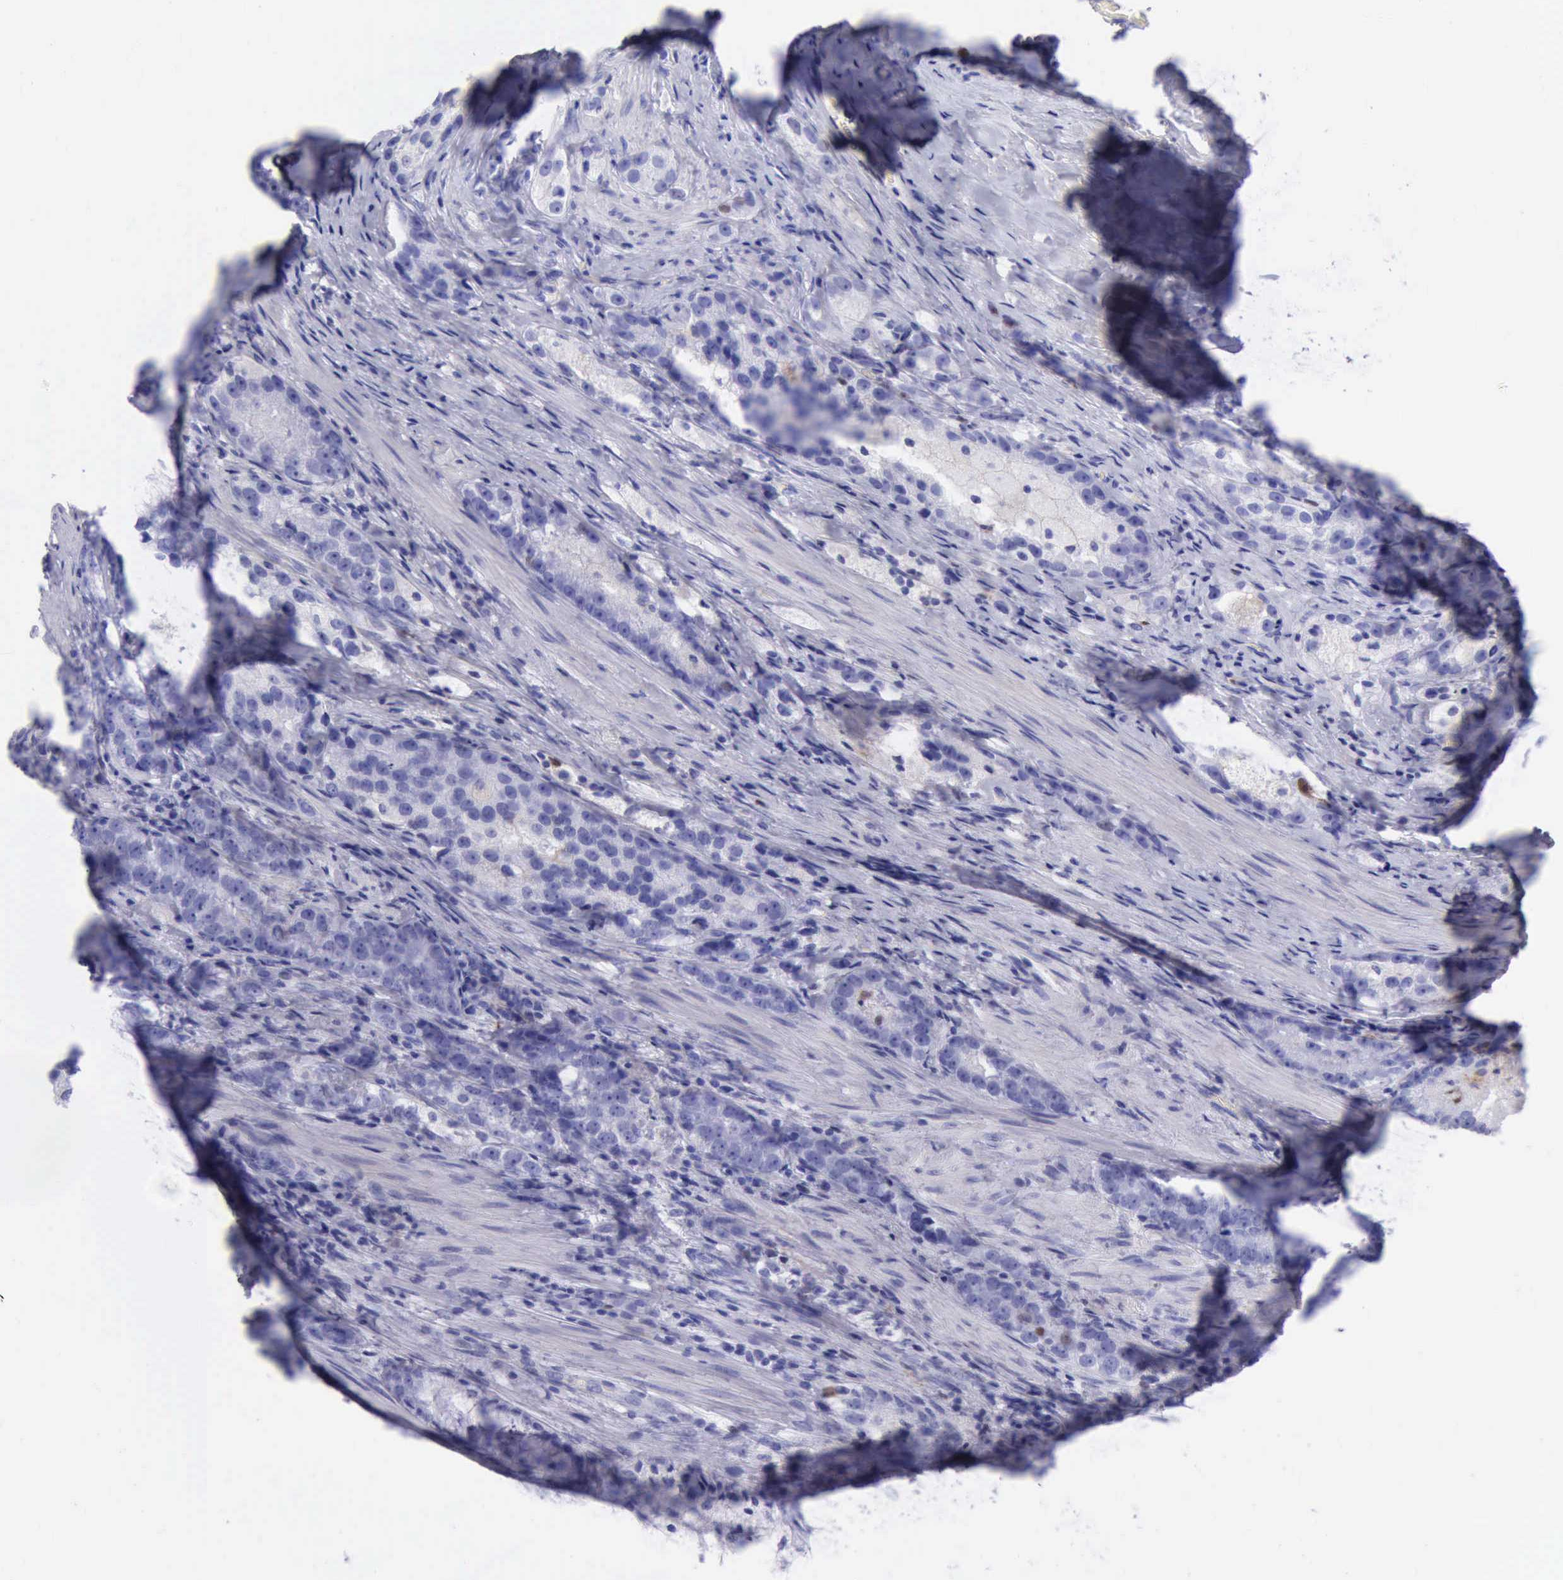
{"staining": {"intensity": "moderate", "quantity": "<25%", "location": "nuclear"}, "tissue": "prostate cancer", "cell_type": "Tumor cells", "image_type": "cancer", "snomed": [{"axis": "morphology", "description": "Adenocarcinoma, High grade"}, {"axis": "topography", "description": "Prostate"}], "caption": "Adenocarcinoma (high-grade) (prostate) stained with DAB immunohistochemistry (IHC) demonstrates low levels of moderate nuclear expression in about <25% of tumor cells.", "gene": "MCM2", "patient": {"sex": "male", "age": 63}}